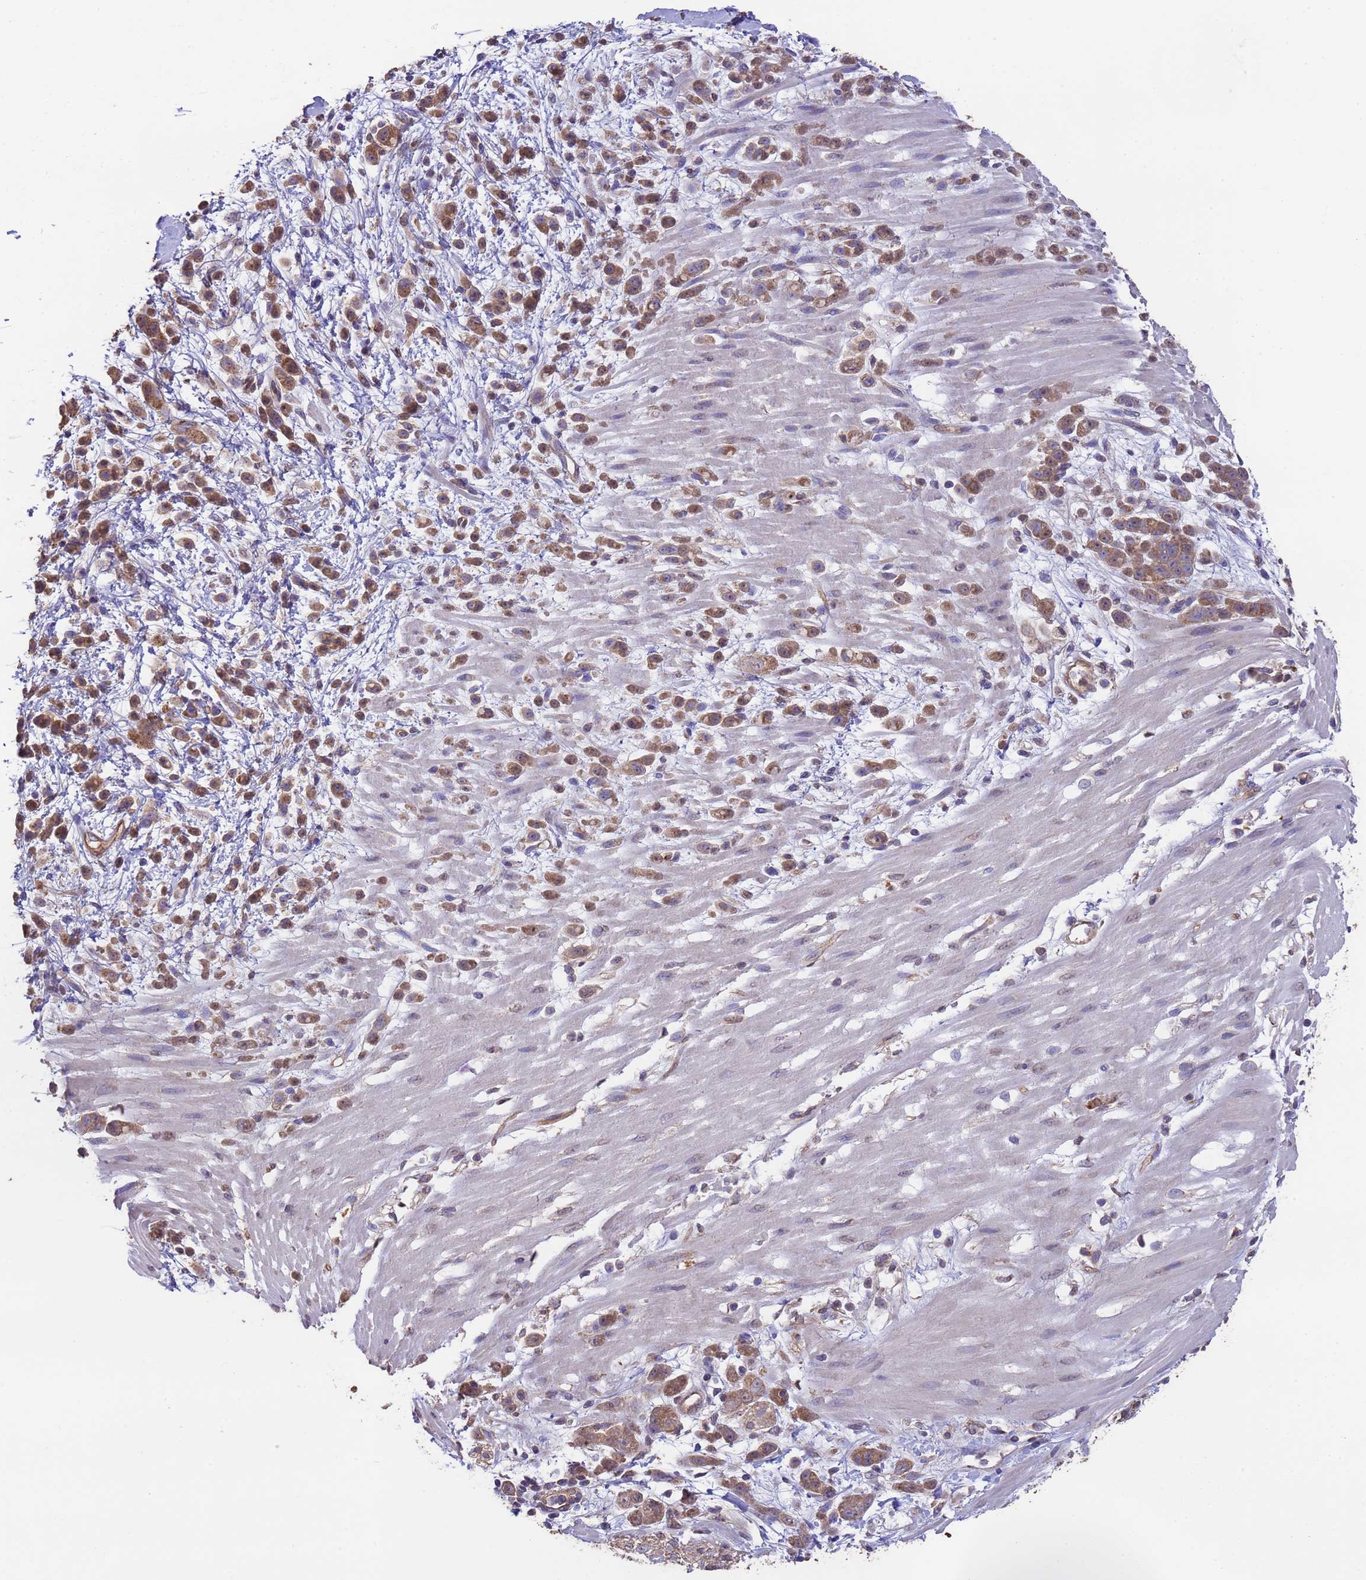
{"staining": {"intensity": "moderate", "quantity": ">75%", "location": "cytoplasmic/membranous"}, "tissue": "pancreatic cancer", "cell_type": "Tumor cells", "image_type": "cancer", "snomed": [{"axis": "morphology", "description": "Normal tissue, NOS"}, {"axis": "morphology", "description": "Adenocarcinoma, NOS"}, {"axis": "topography", "description": "Pancreas"}], "caption": "Moderate cytoplasmic/membranous expression is identified in approximately >75% of tumor cells in pancreatic cancer.", "gene": "NPHP1", "patient": {"sex": "female", "age": 64}}